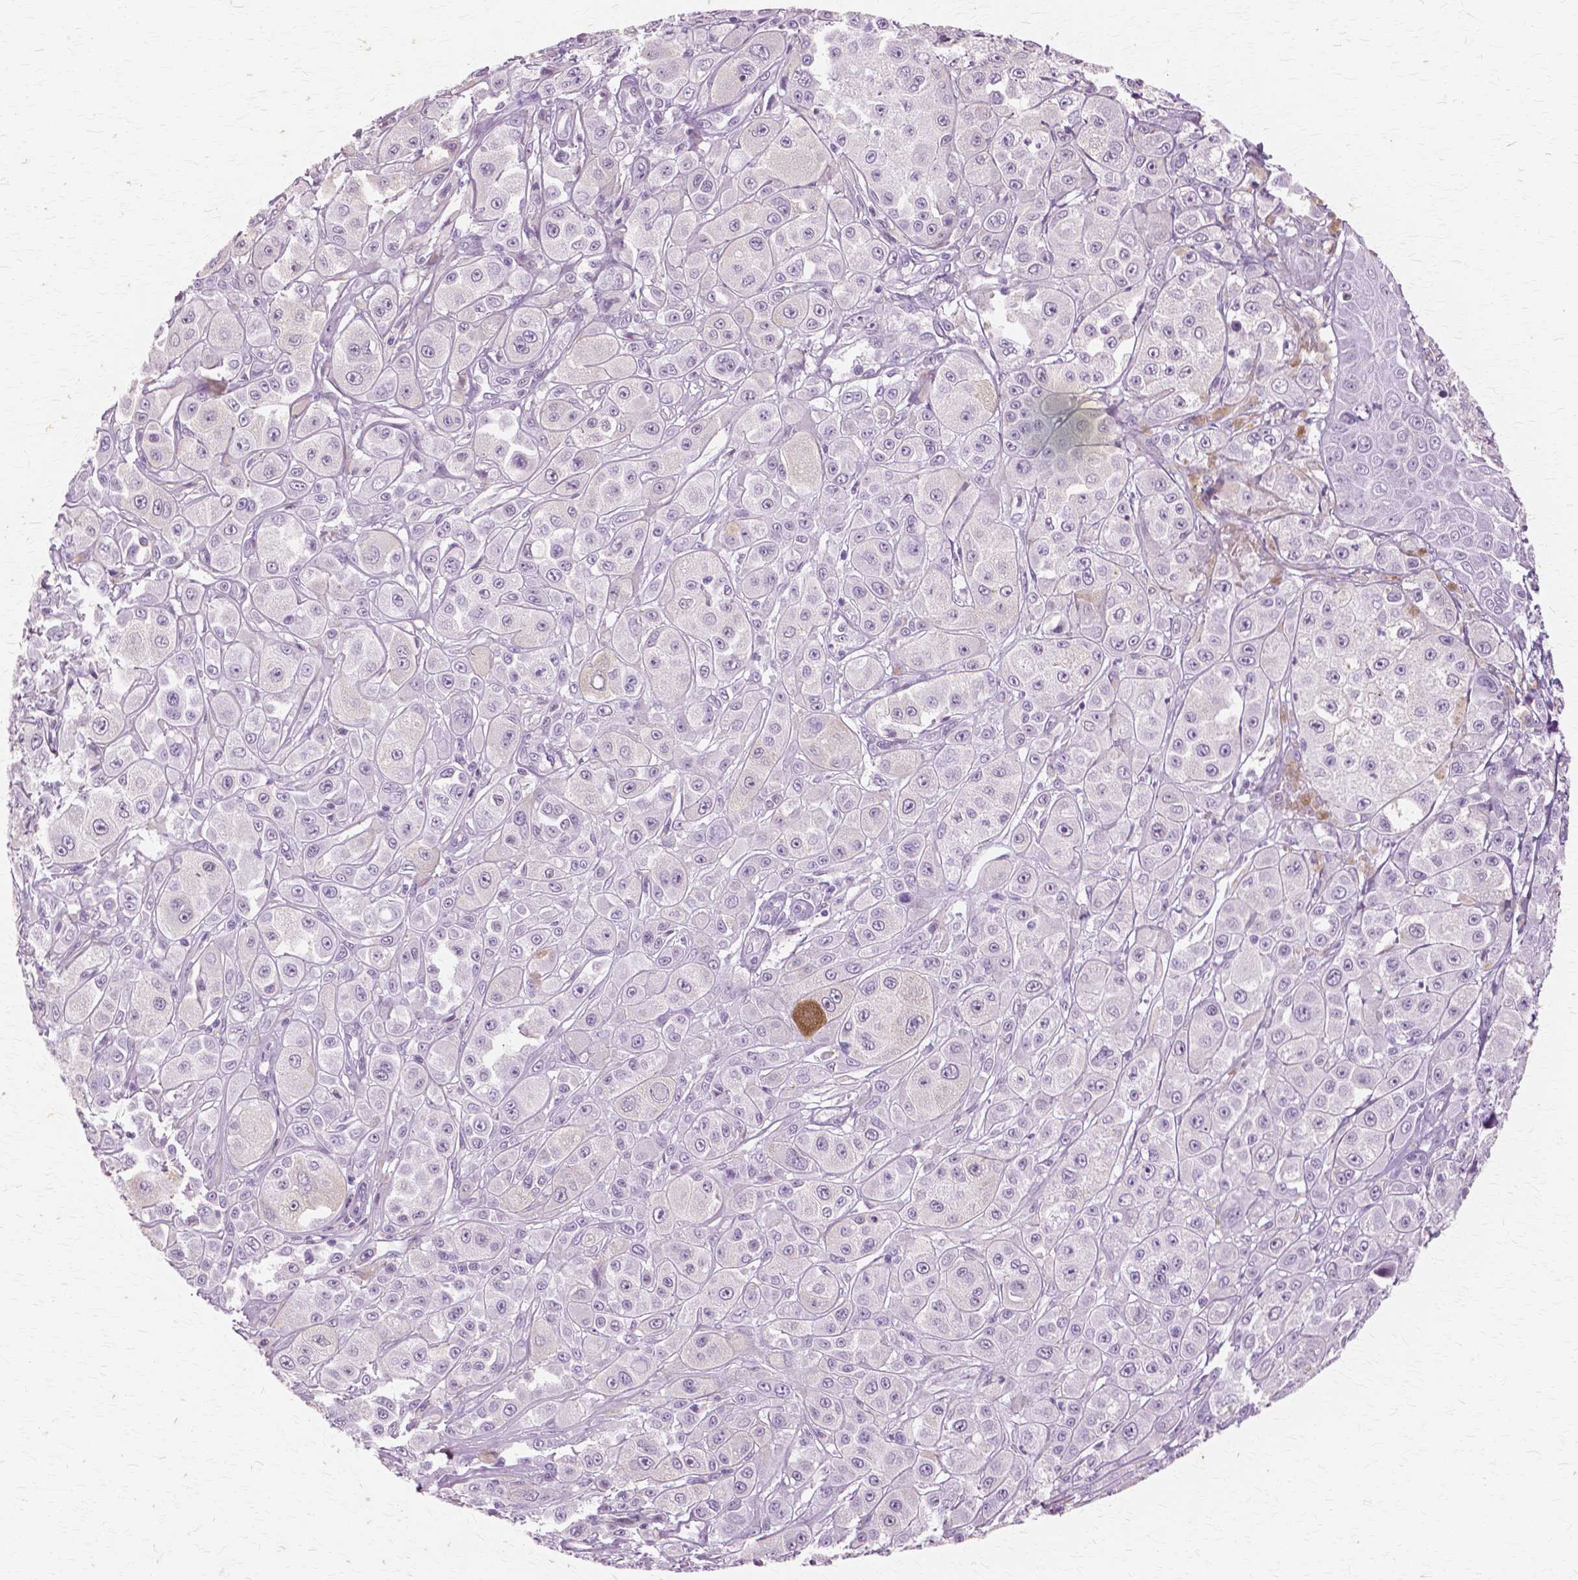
{"staining": {"intensity": "negative", "quantity": "none", "location": "none"}, "tissue": "melanoma", "cell_type": "Tumor cells", "image_type": "cancer", "snomed": [{"axis": "morphology", "description": "Malignant melanoma, NOS"}, {"axis": "topography", "description": "Skin"}], "caption": "This is an IHC micrograph of human melanoma. There is no staining in tumor cells.", "gene": "SFTPD", "patient": {"sex": "male", "age": 67}}